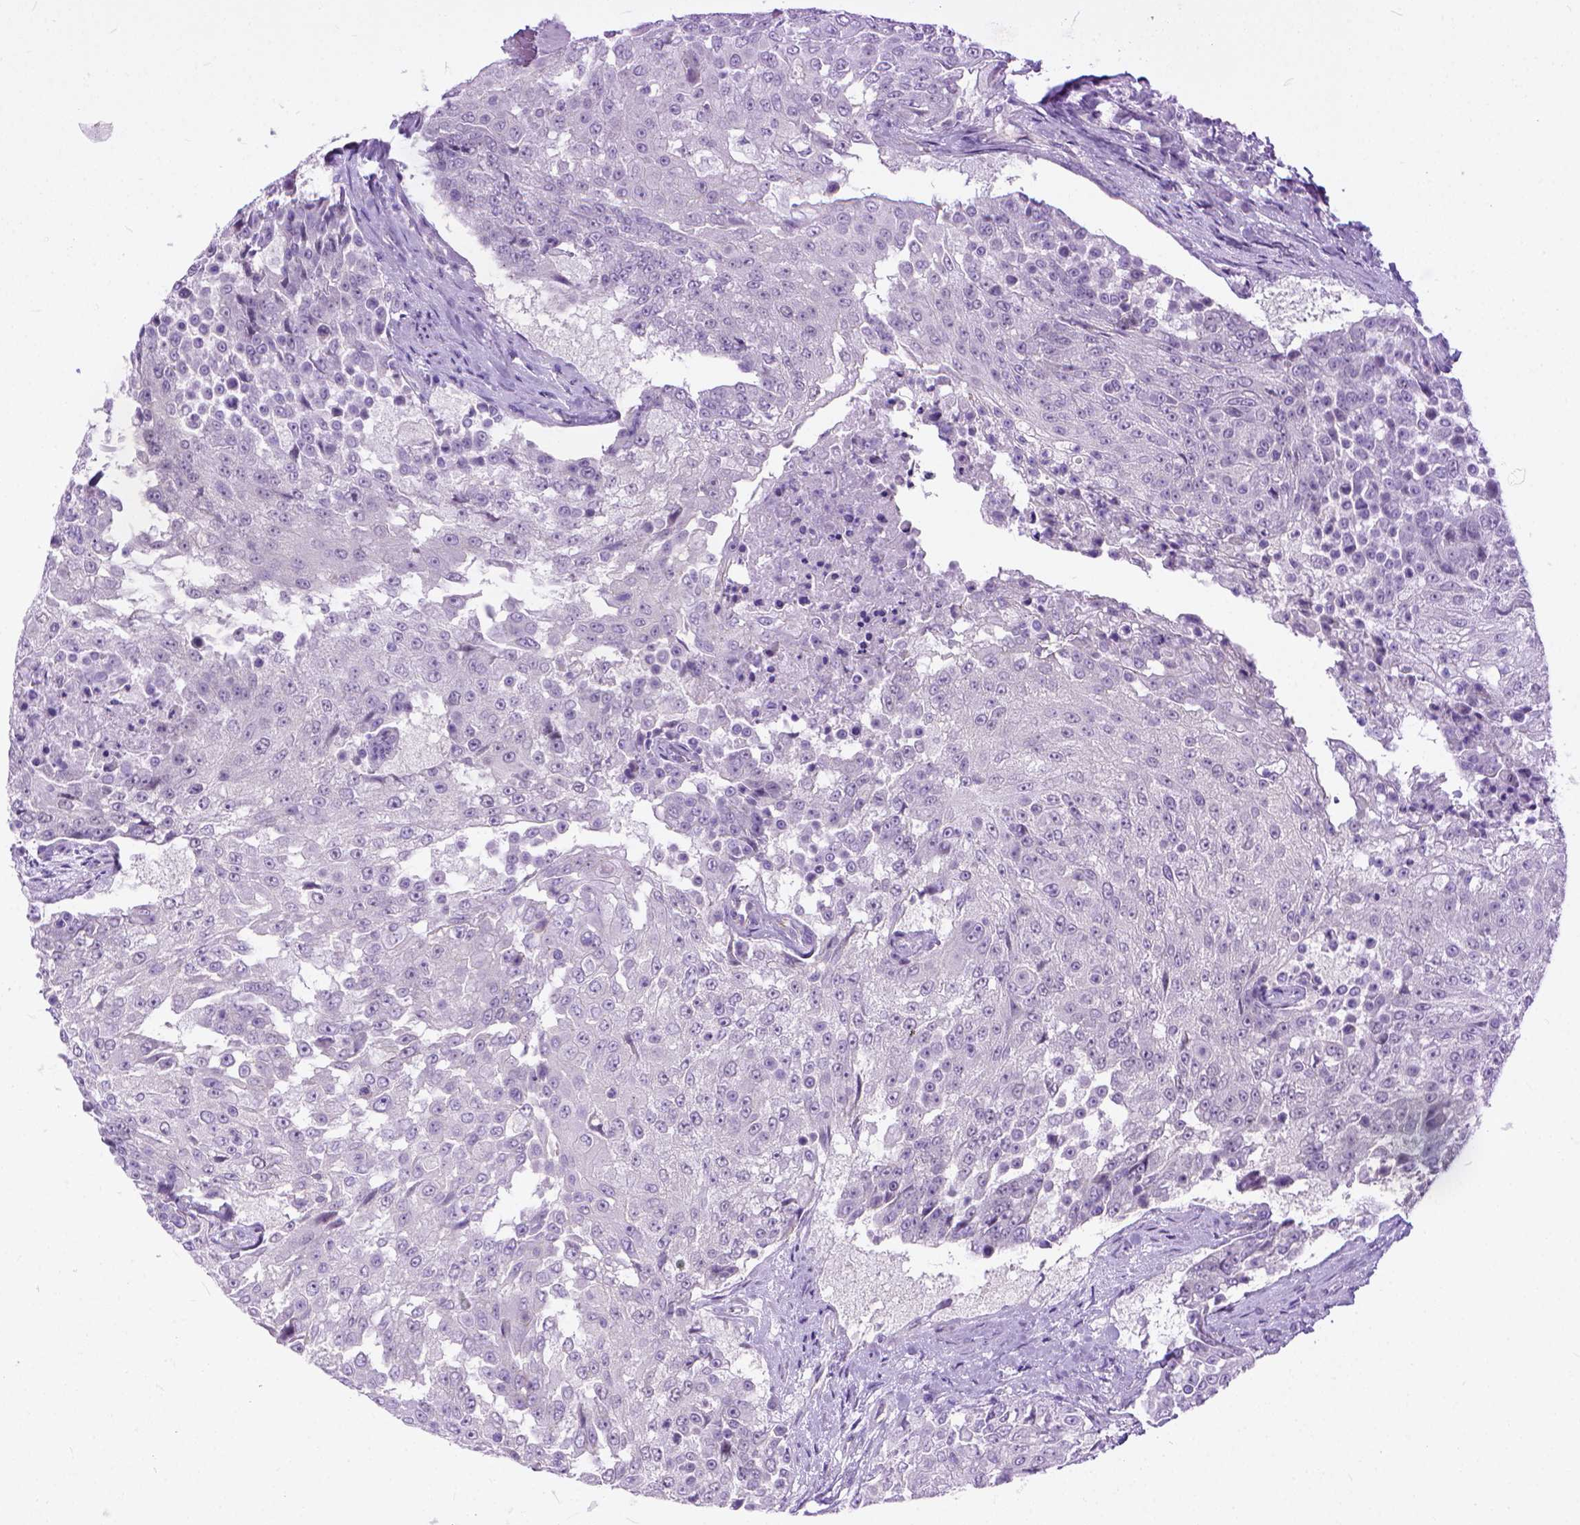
{"staining": {"intensity": "negative", "quantity": "none", "location": "none"}, "tissue": "urothelial cancer", "cell_type": "Tumor cells", "image_type": "cancer", "snomed": [{"axis": "morphology", "description": "Urothelial carcinoma, High grade"}, {"axis": "topography", "description": "Urinary bladder"}], "caption": "This is an IHC photomicrograph of human urothelial cancer. There is no expression in tumor cells.", "gene": "ADGRF1", "patient": {"sex": "female", "age": 63}}